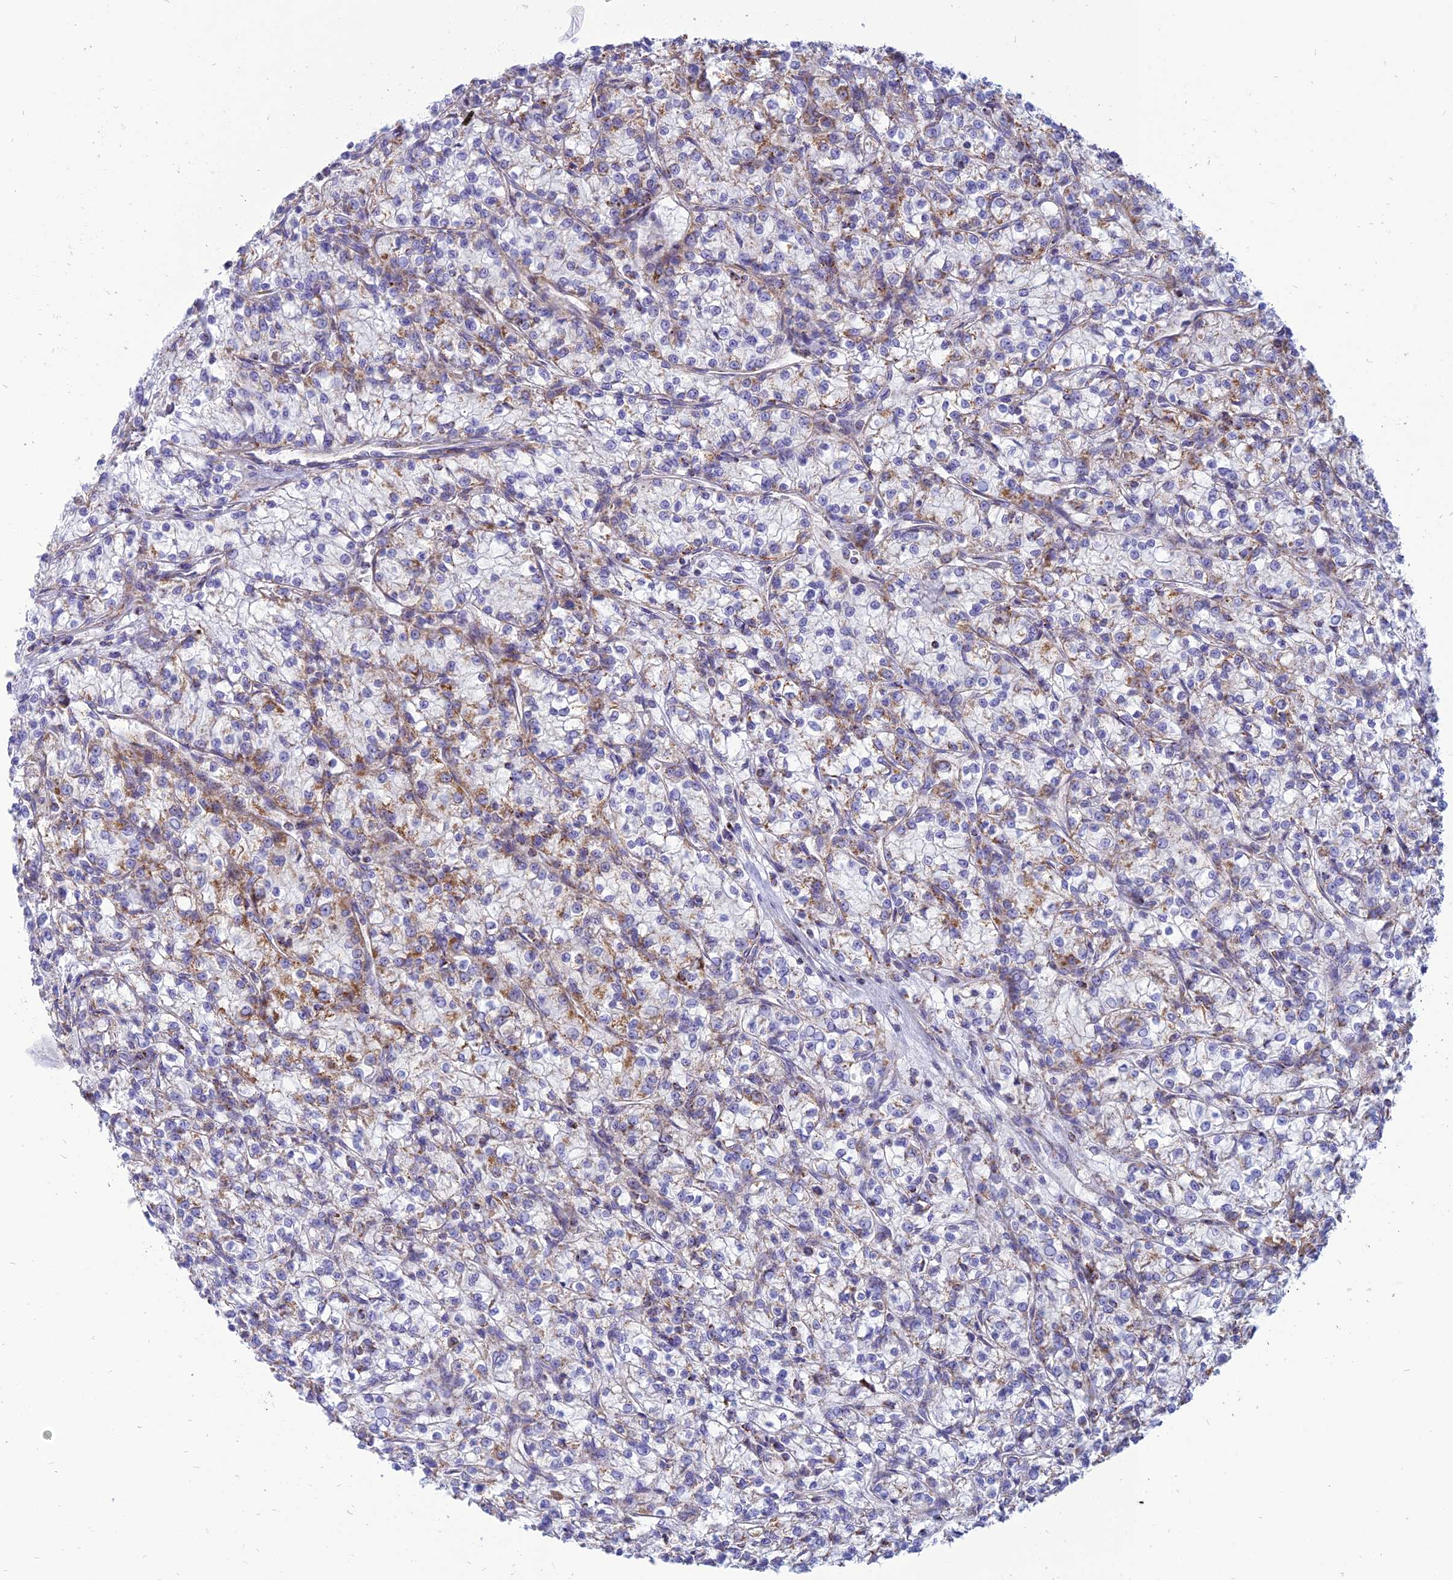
{"staining": {"intensity": "moderate", "quantity": "<25%", "location": "cytoplasmic/membranous"}, "tissue": "renal cancer", "cell_type": "Tumor cells", "image_type": "cancer", "snomed": [{"axis": "morphology", "description": "Adenocarcinoma, NOS"}, {"axis": "topography", "description": "Kidney"}], "caption": "Immunohistochemistry (IHC) (DAB) staining of human renal cancer (adenocarcinoma) displays moderate cytoplasmic/membranous protein expression in approximately <25% of tumor cells.", "gene": "PACC1", "patient": {"sex": "female", "age": 59}}